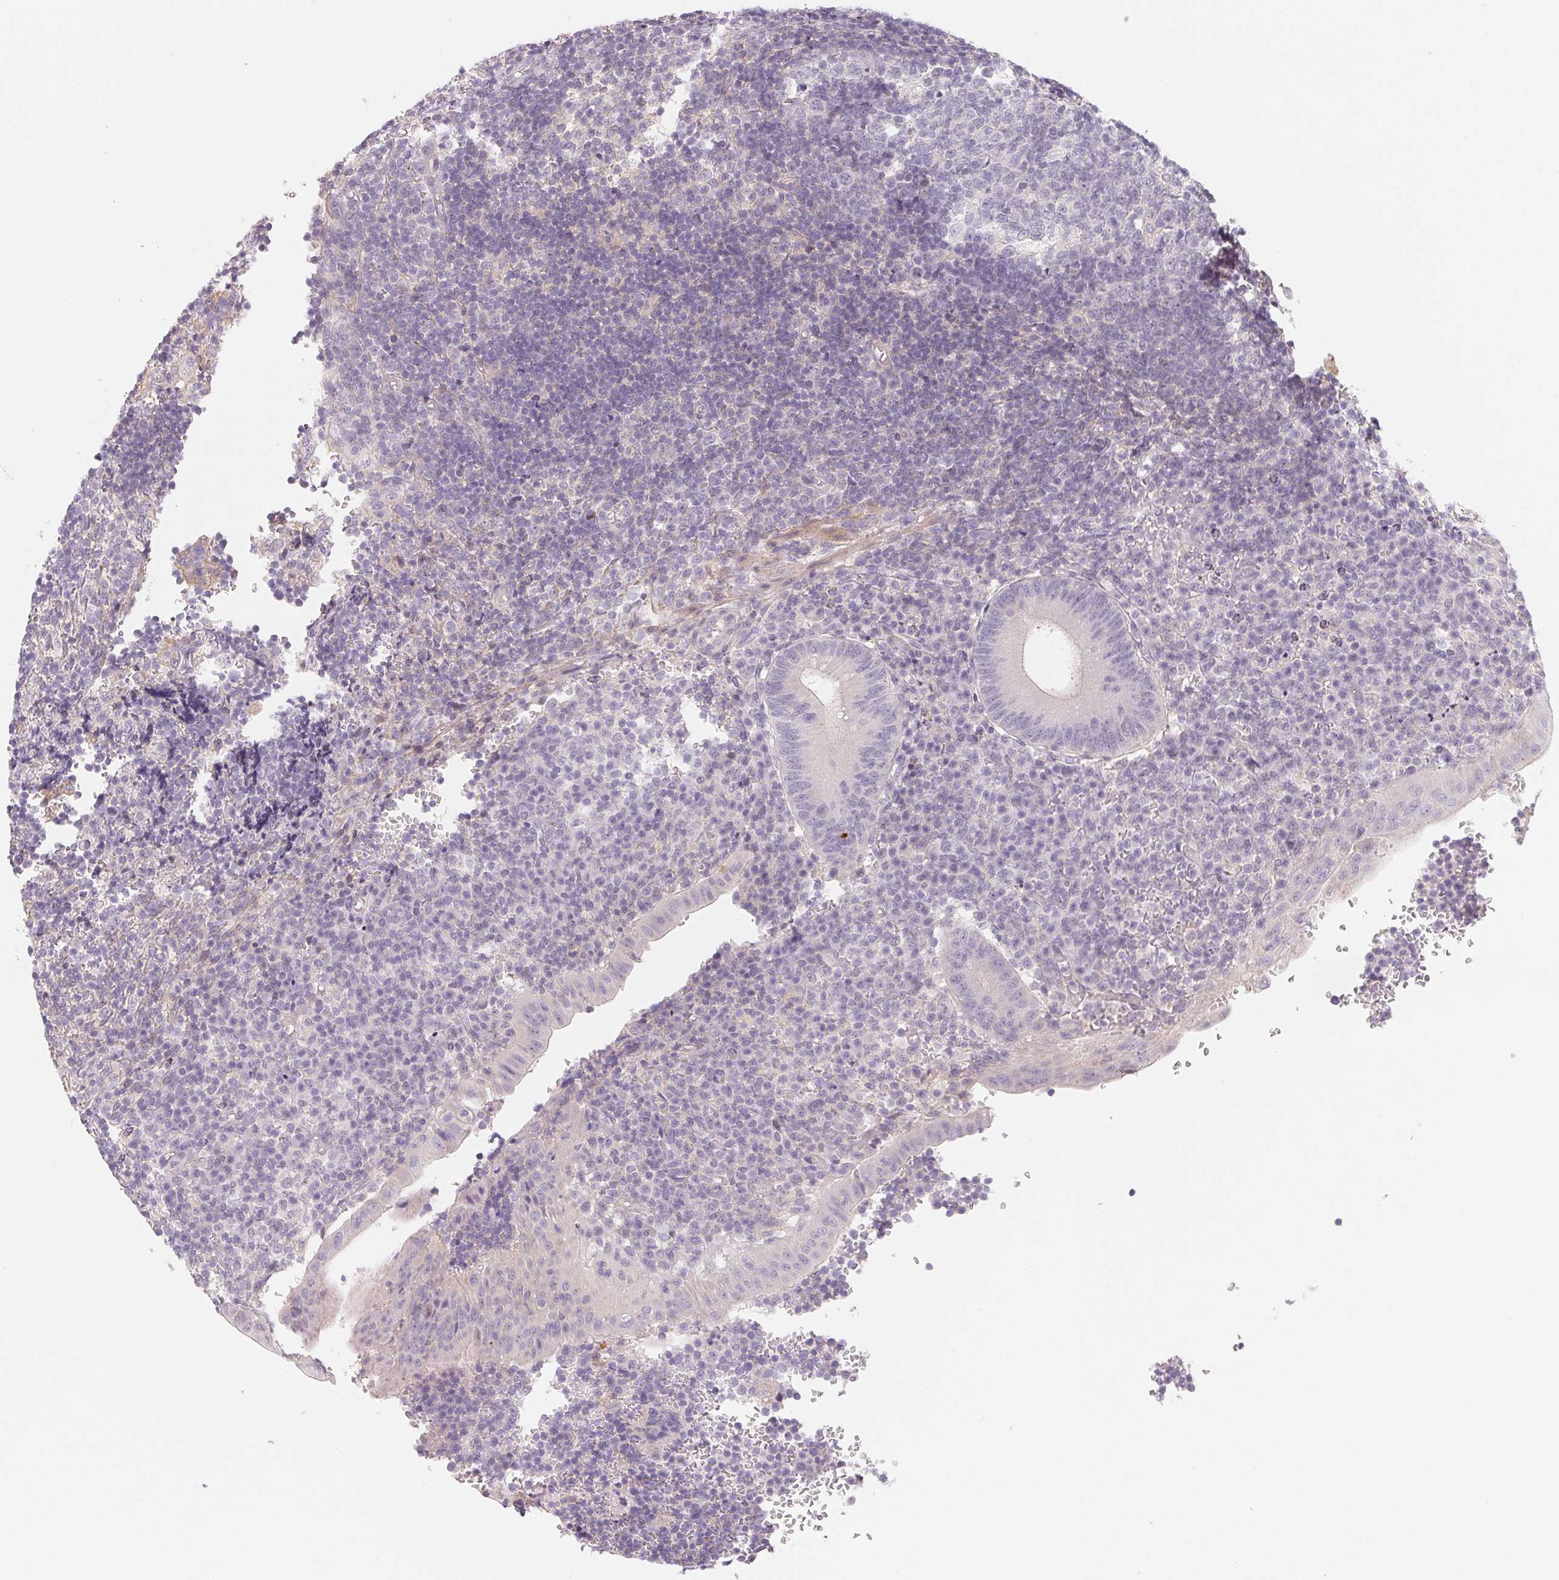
{"staining": {"intensity": "negative", "quantity": "none", "location": "none"}, "tissue": "appendix", "cell_type": "Glandular cells", "image_type": "normal", "snomed": [{"axis": "morphology", "description": "Normal tissue, NOS"}, {"axis": "topography", "description": "Appendix"}], "caption": "DAB (3,3'-diaminobenzidine) immunohistochemical staining of unremarkable appendix demonstrates no significant positivity in glandular cells.", "gene": "LRRC23", "patient": {"sex": "male", "age": 18}}